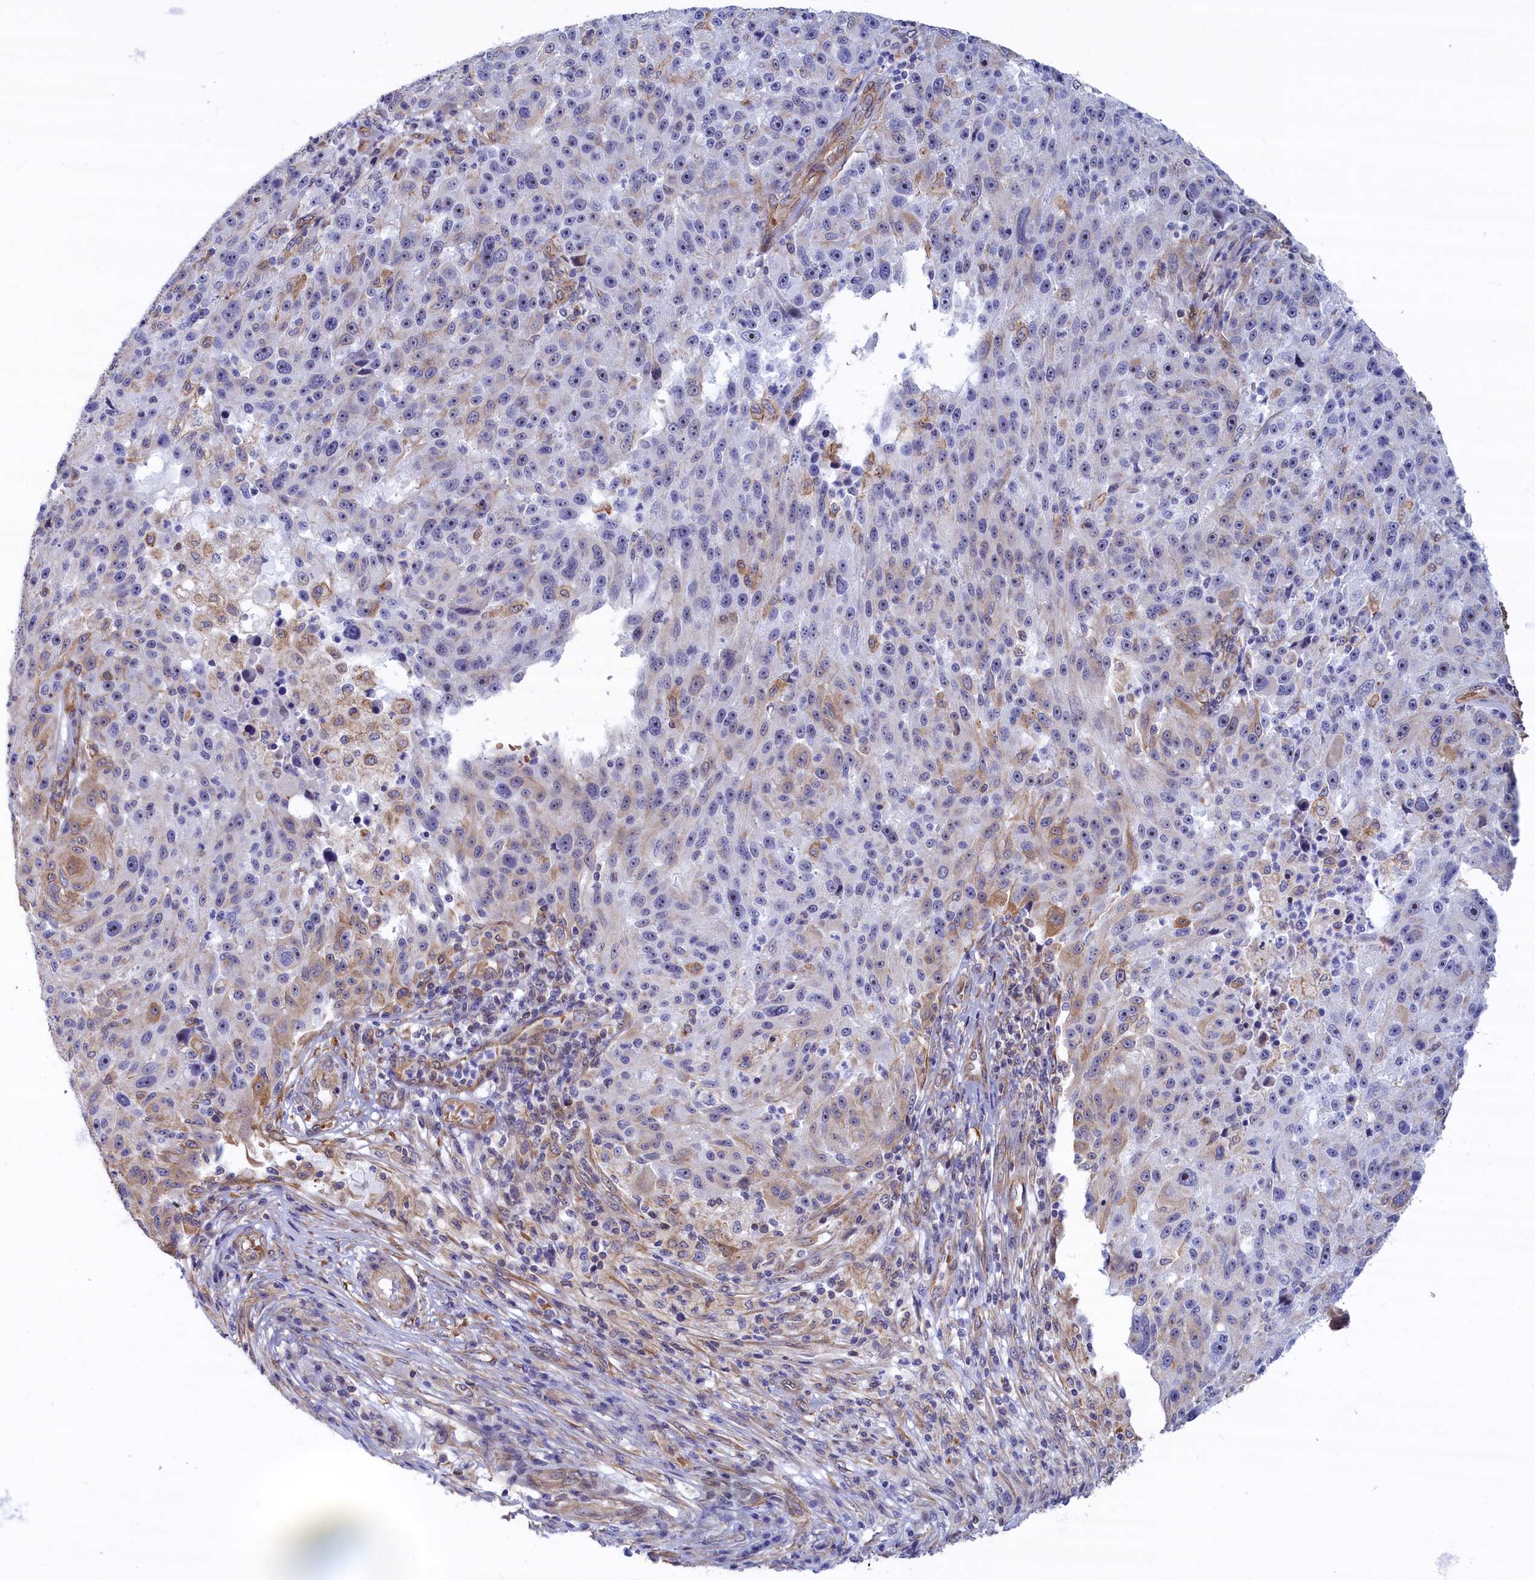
{"staining": {"intensity": "negative", "quantity": "none", "location": "none"}, "tissue": "melanoma", "cell_type": "Tumor cells", "image_type": "cancer", "snomed": [{"axis": "morphology", "description": "Malignant melanoma, NOS"}, {"axis": "topography", "description": "Skin"}], "caption": "DAB (3,3'-diaminobenzidine) immunohistochemical staining of human melanoma shows no significant expression in tumor cells. Nuclei are stained in blue.", "gene": "ABCC12", "patient": {"sex": "male", "age": 53}}